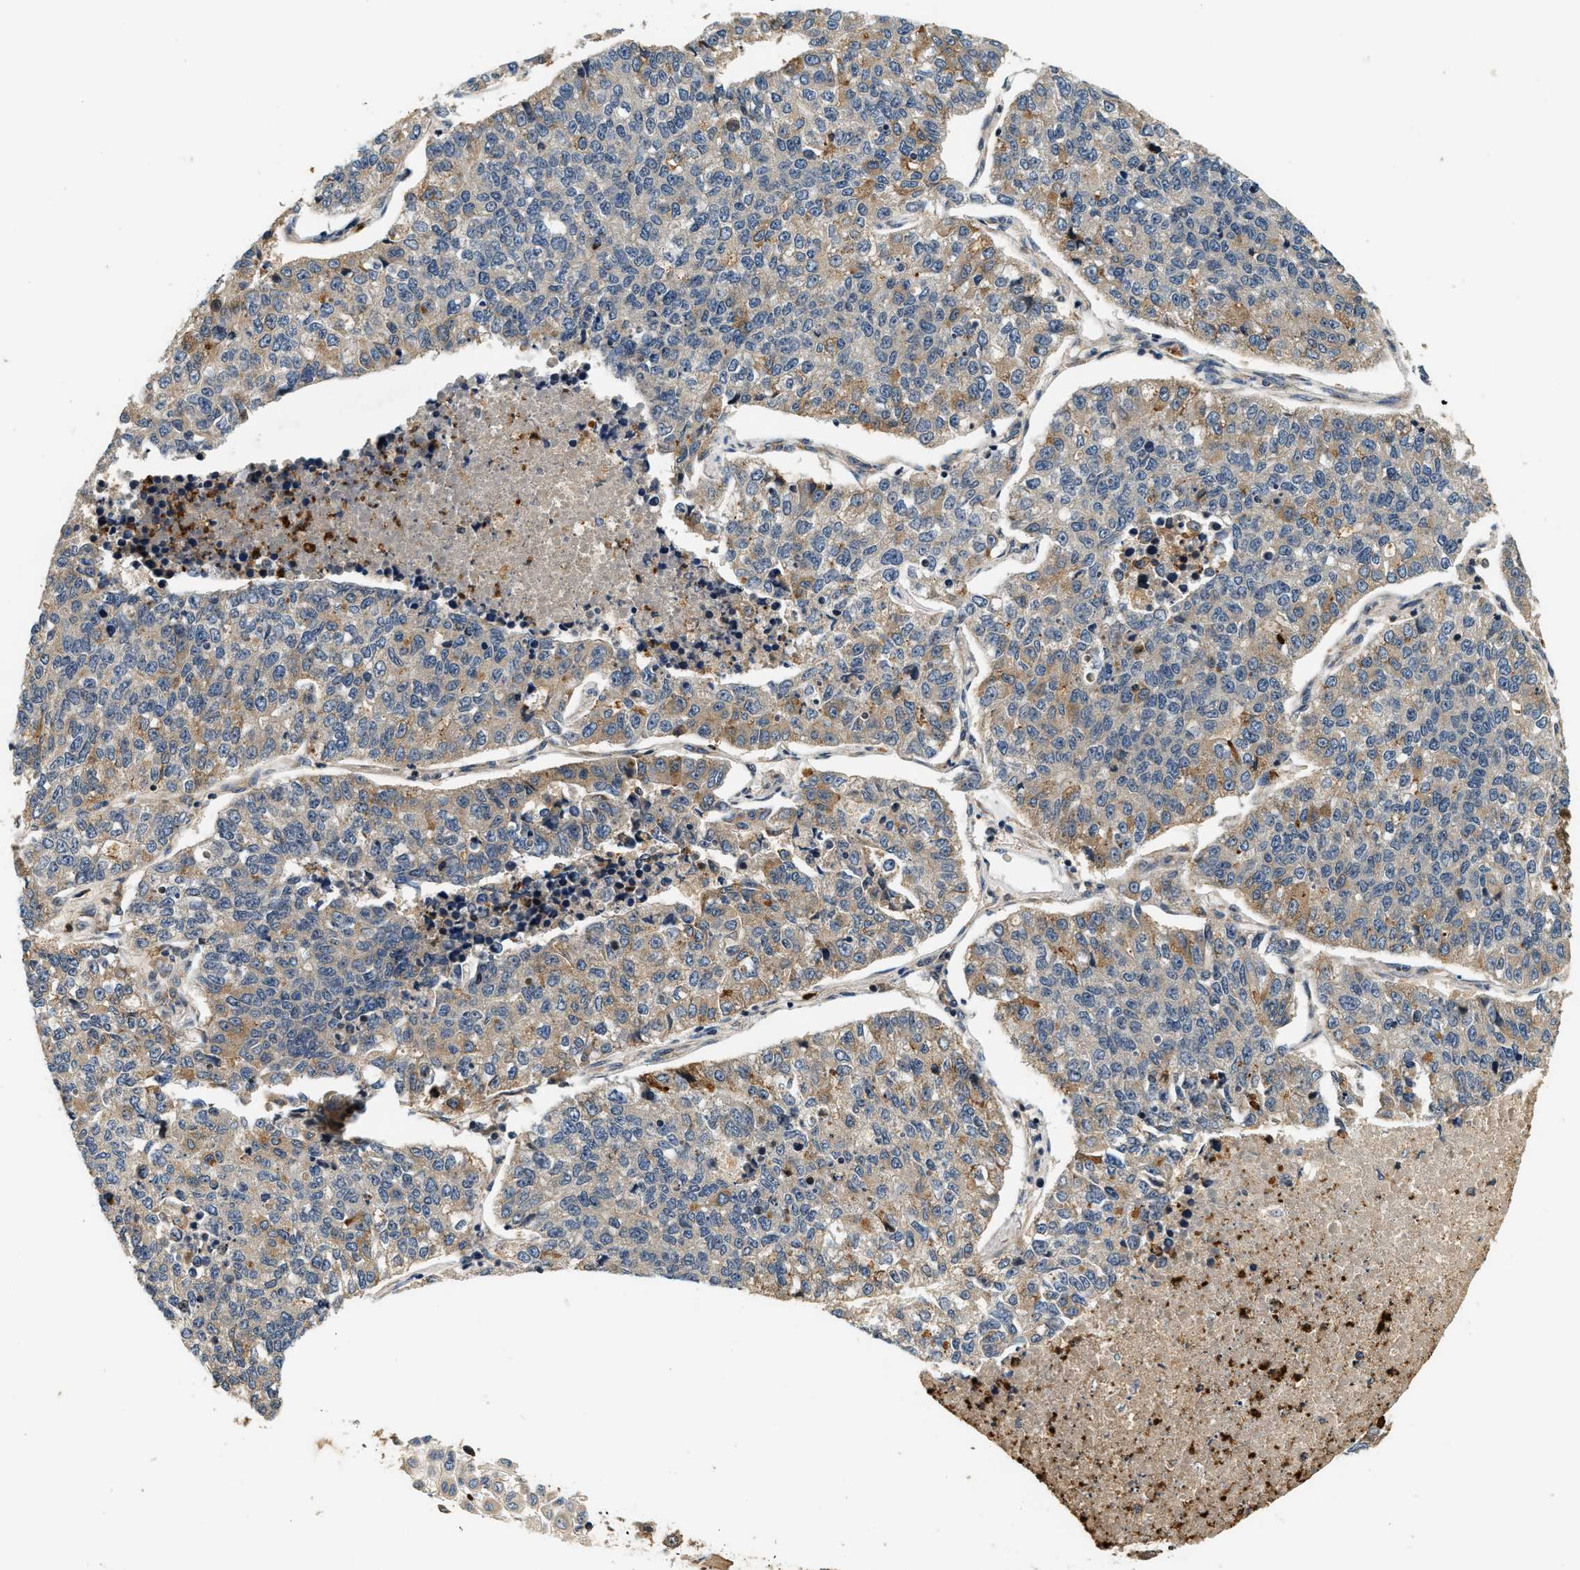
{"staining": {"intensity": "weak", "quantity": "25%-75%", "location": "cytoplasmic/membranous"}, "tissue": "lung cancer", "cell_type": "Tumor cells", "image_type": "cancer", "snomed": [{"axis": "morphology", "description": "Adenocarcinoma, NOS"}, {"axis": "topography", "description": "Lung"}], "caption": "High-magnification brightfield microscopy of adenocarcinoma (lung) stained with DAB (3,3'-diaminobenzidine) (brown) and counterstained with hematoxylin (blue). tumor cells exhibit weak cytoplasmic/membranous positivity is appreciated in about25%-75% of cells.", "gene": "SAMD9", "patient": {"sex": "male", "age": 49}}